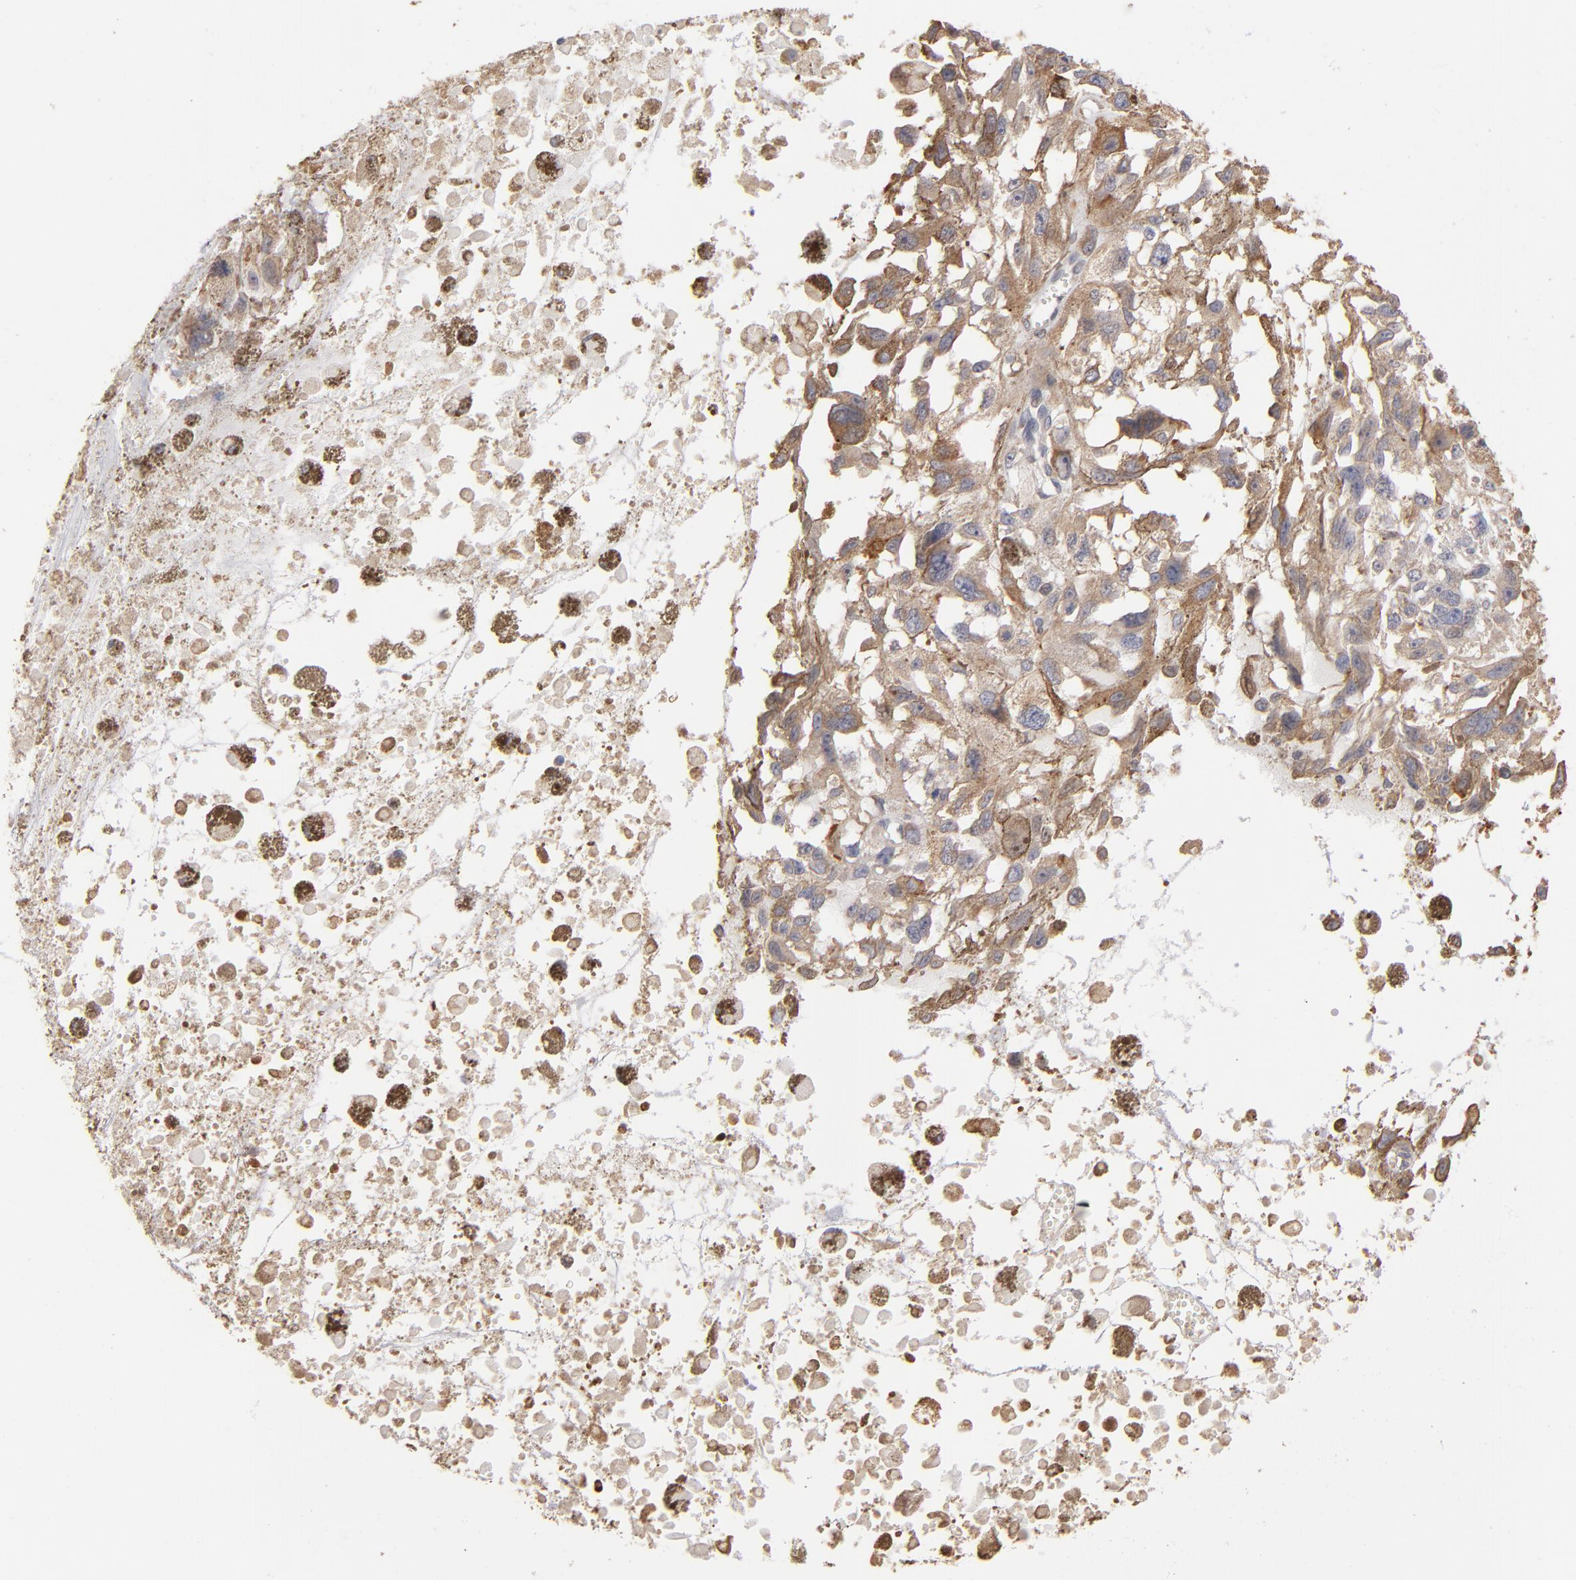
{"staining": {"intensity": "weak", "quantity": ">75%", "location": "cytoplasmic/membranous,nuclear"}, "tissue": "melanoma", "cell_type": "Tumor cells", "image_type": "cancer", "snomed": [{"axis": "morphology", "description": "Malignant melanoma, Metastatic site"}, {"axis": "topography", "description": "Lymph node"}], "caption": "Weak cytoplasmic/membranous and nuclear staining is identified in approximately >75% of tumor cells in melanoma.", "gene": "PGRMC1", "patient": {"sex": "male", "age": 59}}